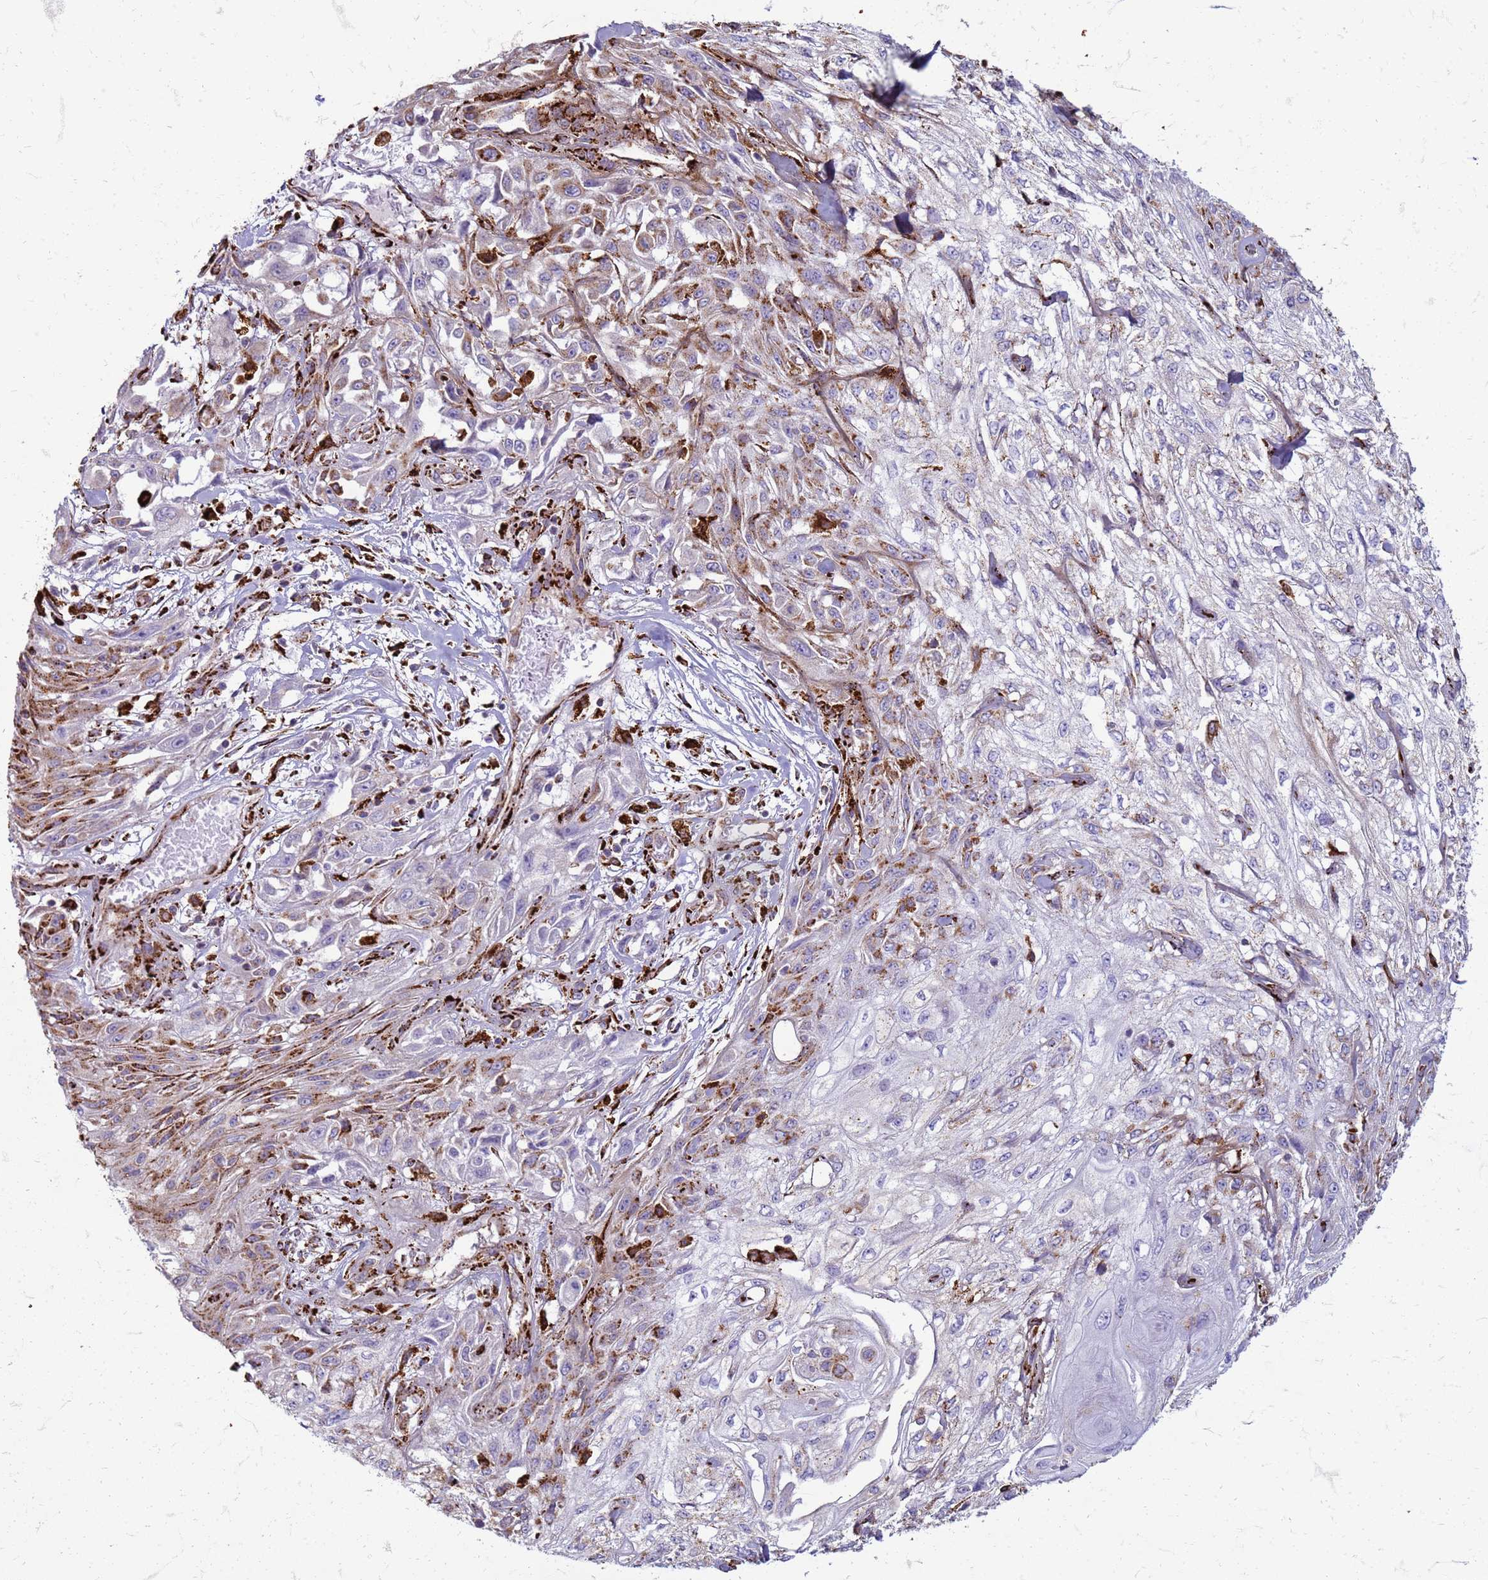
{"staining": {"intensity": "moderate", "quantity": "25%-75%", "location": "cytoplasmic/membranous"}, "tissue": "skin cancer", "cell_type": "Tumor cells", "image_type": "cancer", "snomed": [{"axis": "morphology", "description": "Squamous cell carcinoma, NOS"}, {"axis": "morphology", "description": "Squamous cell carcinoma, metastatic, NOS"}, {"axis": "topography", "description": "Skin"}, {"axis": "topography", "description": "Lymph node"}], "caption": "A brown stain highlights moderate cytoplasmic/membranous staining of a protein in human skin cancer tumor cells.", "gene": "PDK3", "patient": {"sex": "male", "age": 75}}